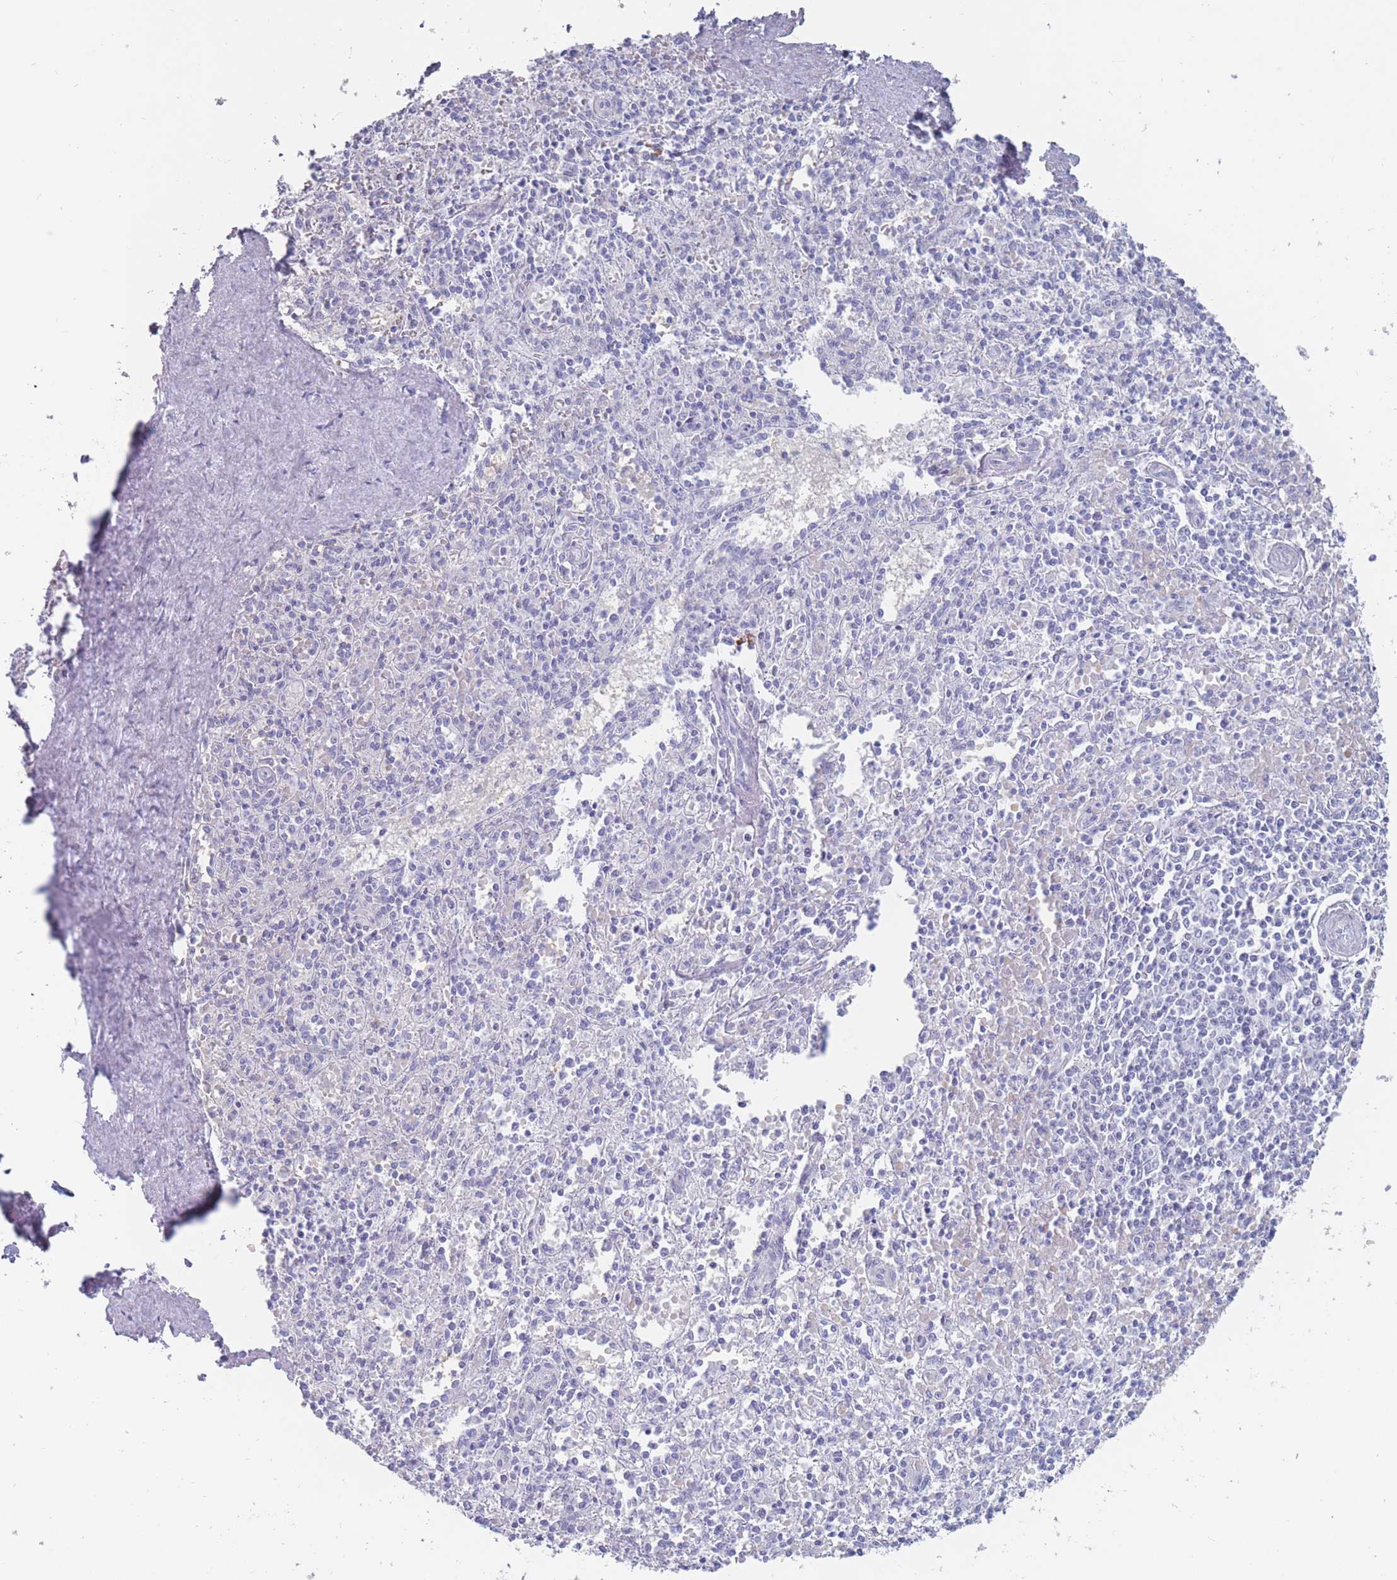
{"staining": {"intensity": "negative", "quantity": "none", "location": "none"}, "tissue": "spleen", "cell_type": "Cells in red pulp", "image_type": "normal", "snomed": [{"axis": "morphology", "description": "Normal tissue, NOS"}, {"axis": "topography", "description": "Spleen"}], "caption": "This is an IHC image of benign human spleen. There is no staining in cells in red pulp.", "gene": "CYP51A1", "patient": {"sex": "female", "age": 70}}